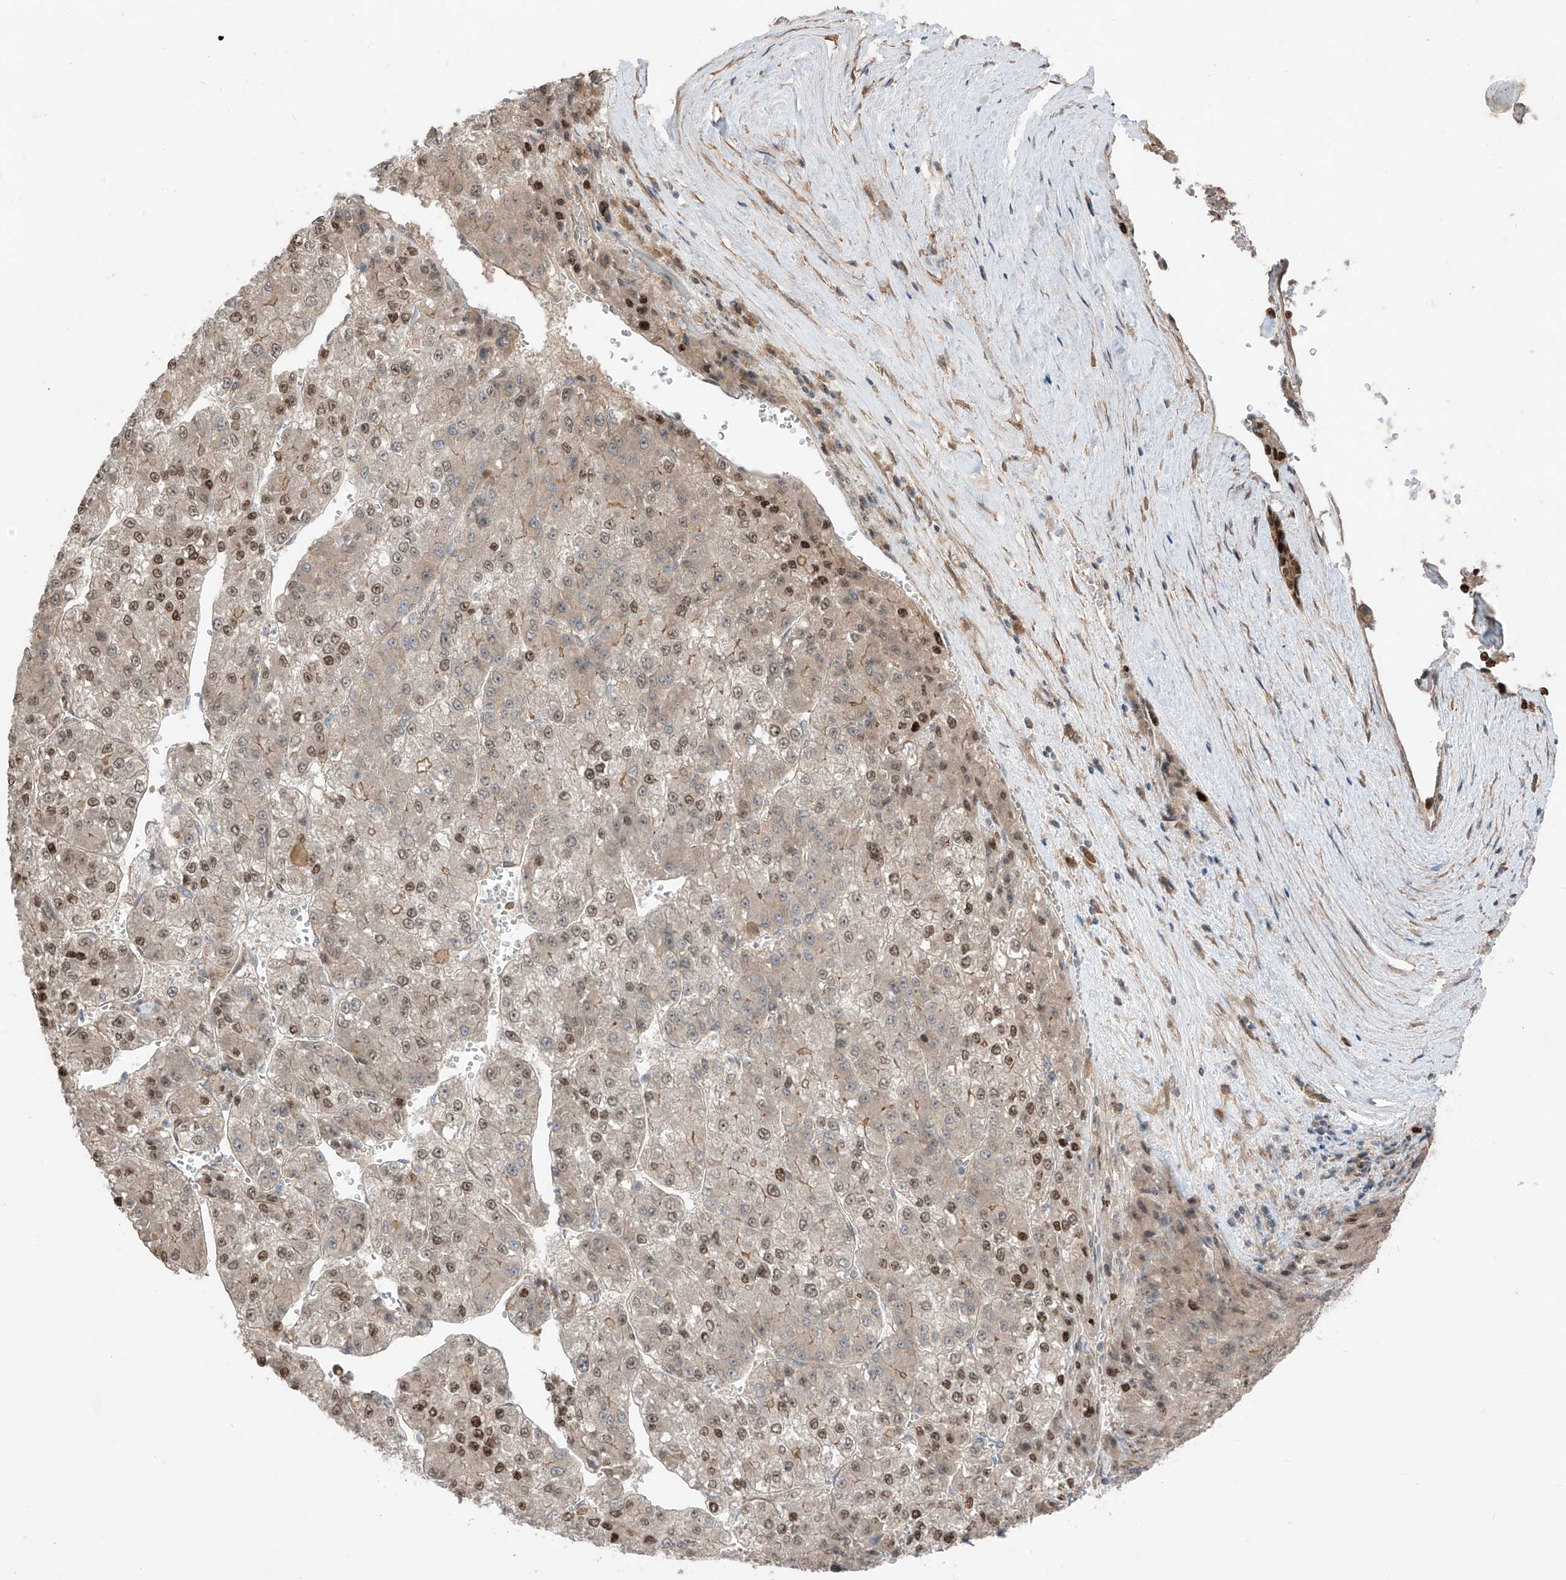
{"staining": {"intensity": "moderate", "quantity": "25%-75%", "location": "nuclear"}, "tissue": "liver cancer", "cell_type": "Tumor cells", "image_type": "cancer", "snomed": [{"axis": "morphology", "description": "Carcinoma, Hepatocellular, NOS"}, {"axis": "topography", "description": "Liver"}], "caption": "Liver cancer stained with a protein marker demonstrates moderate staining in tumor cells.", "gene": "LRRC74A", "patient": {"sex": "female", "age": 73}}